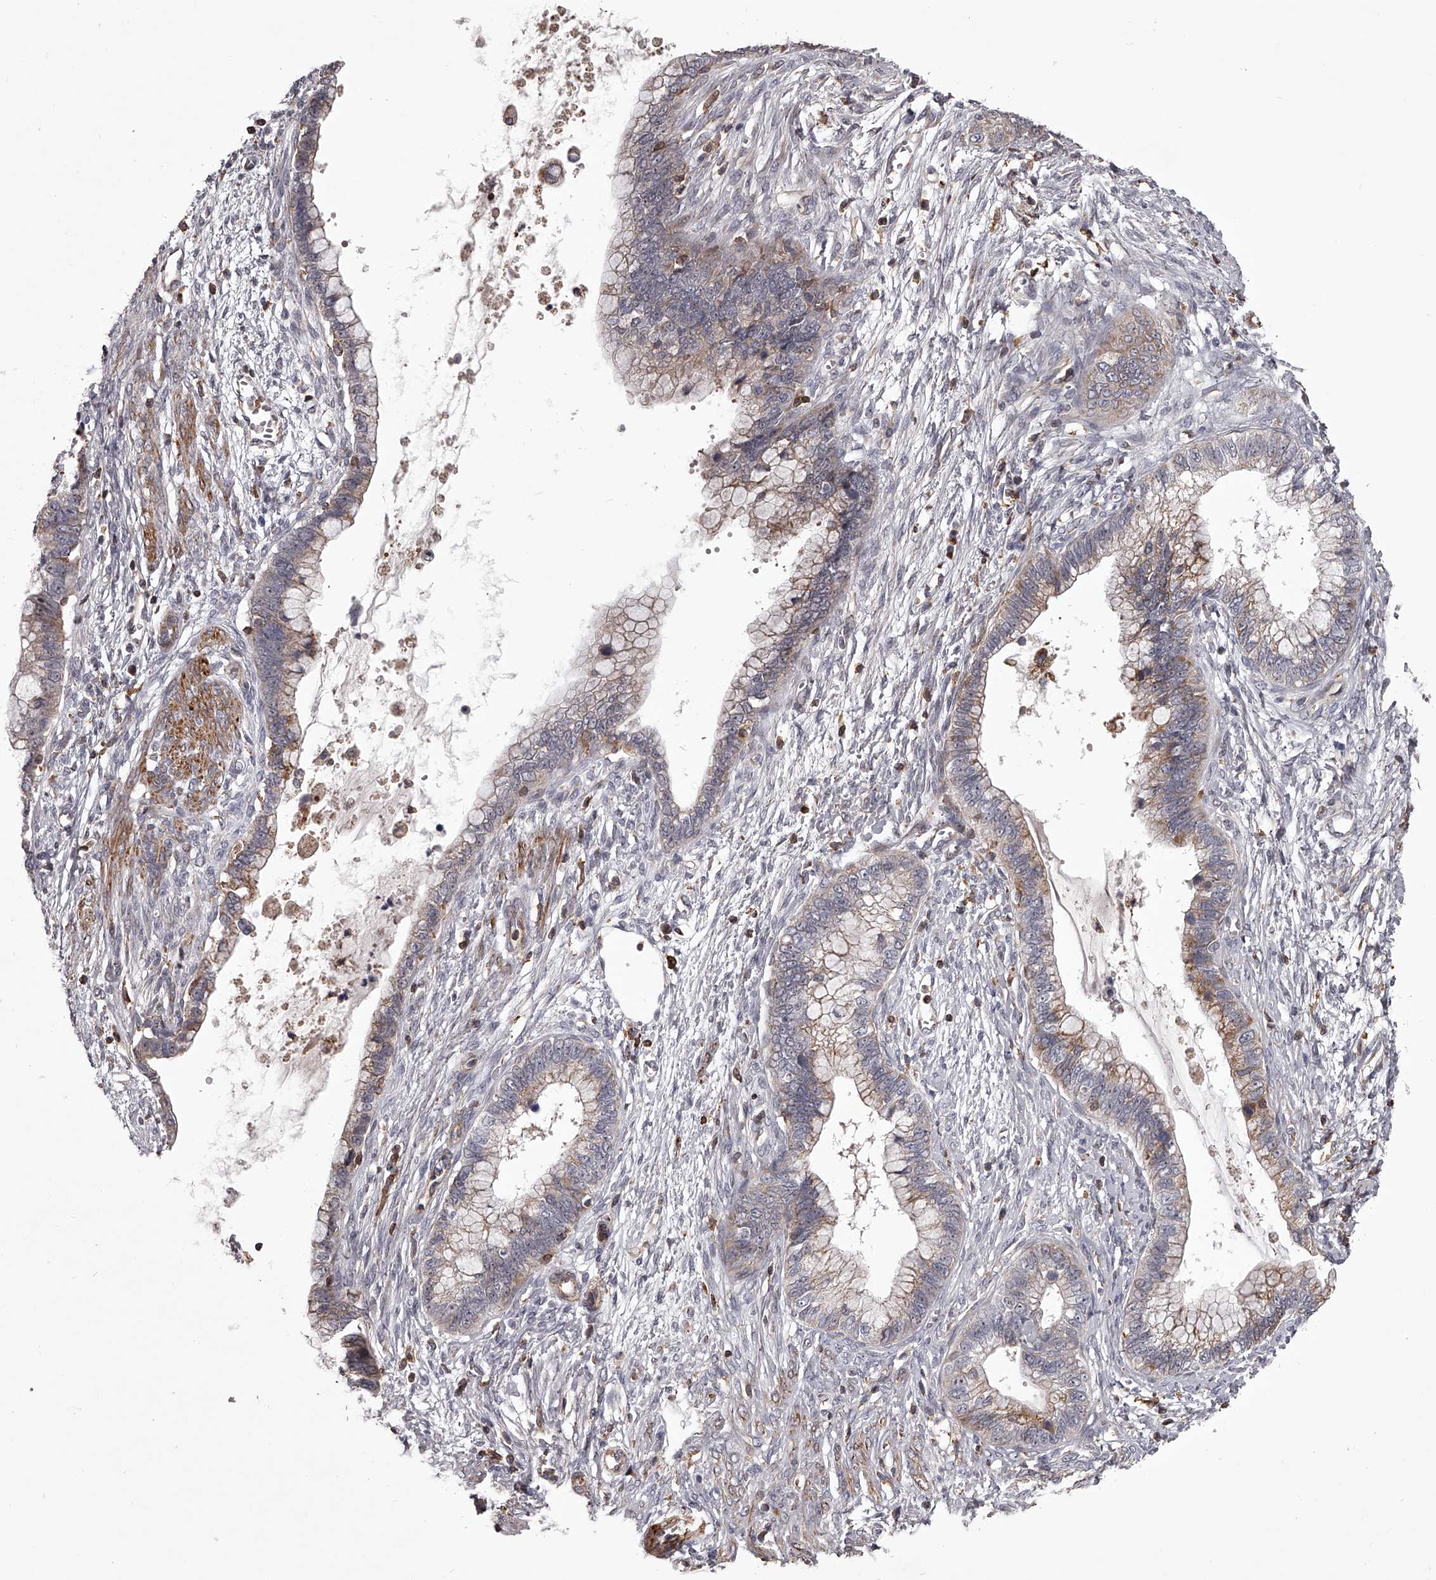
{"staining": {"intensity": "weak", "quantity": ">75%", "location": "cytoplasmic/membranous"}, "tissue": "cervical cancer", "cell_type": "Tumor cells", "image_type": "cancer", "snomed": [{"axis": "morphology", "description": "Adenocarcinoma, NOS"}, {"axis": "topography", "description": "Cervix"}], "caption": "Cervical adenocarcinoma stained for a protein (brown) demonstrates weak cytoplasmic/membranous positive expression in approximately >75% of tumor cells.", "gene": "RRP36", "patient": {"sex": "female", "age": 44}}